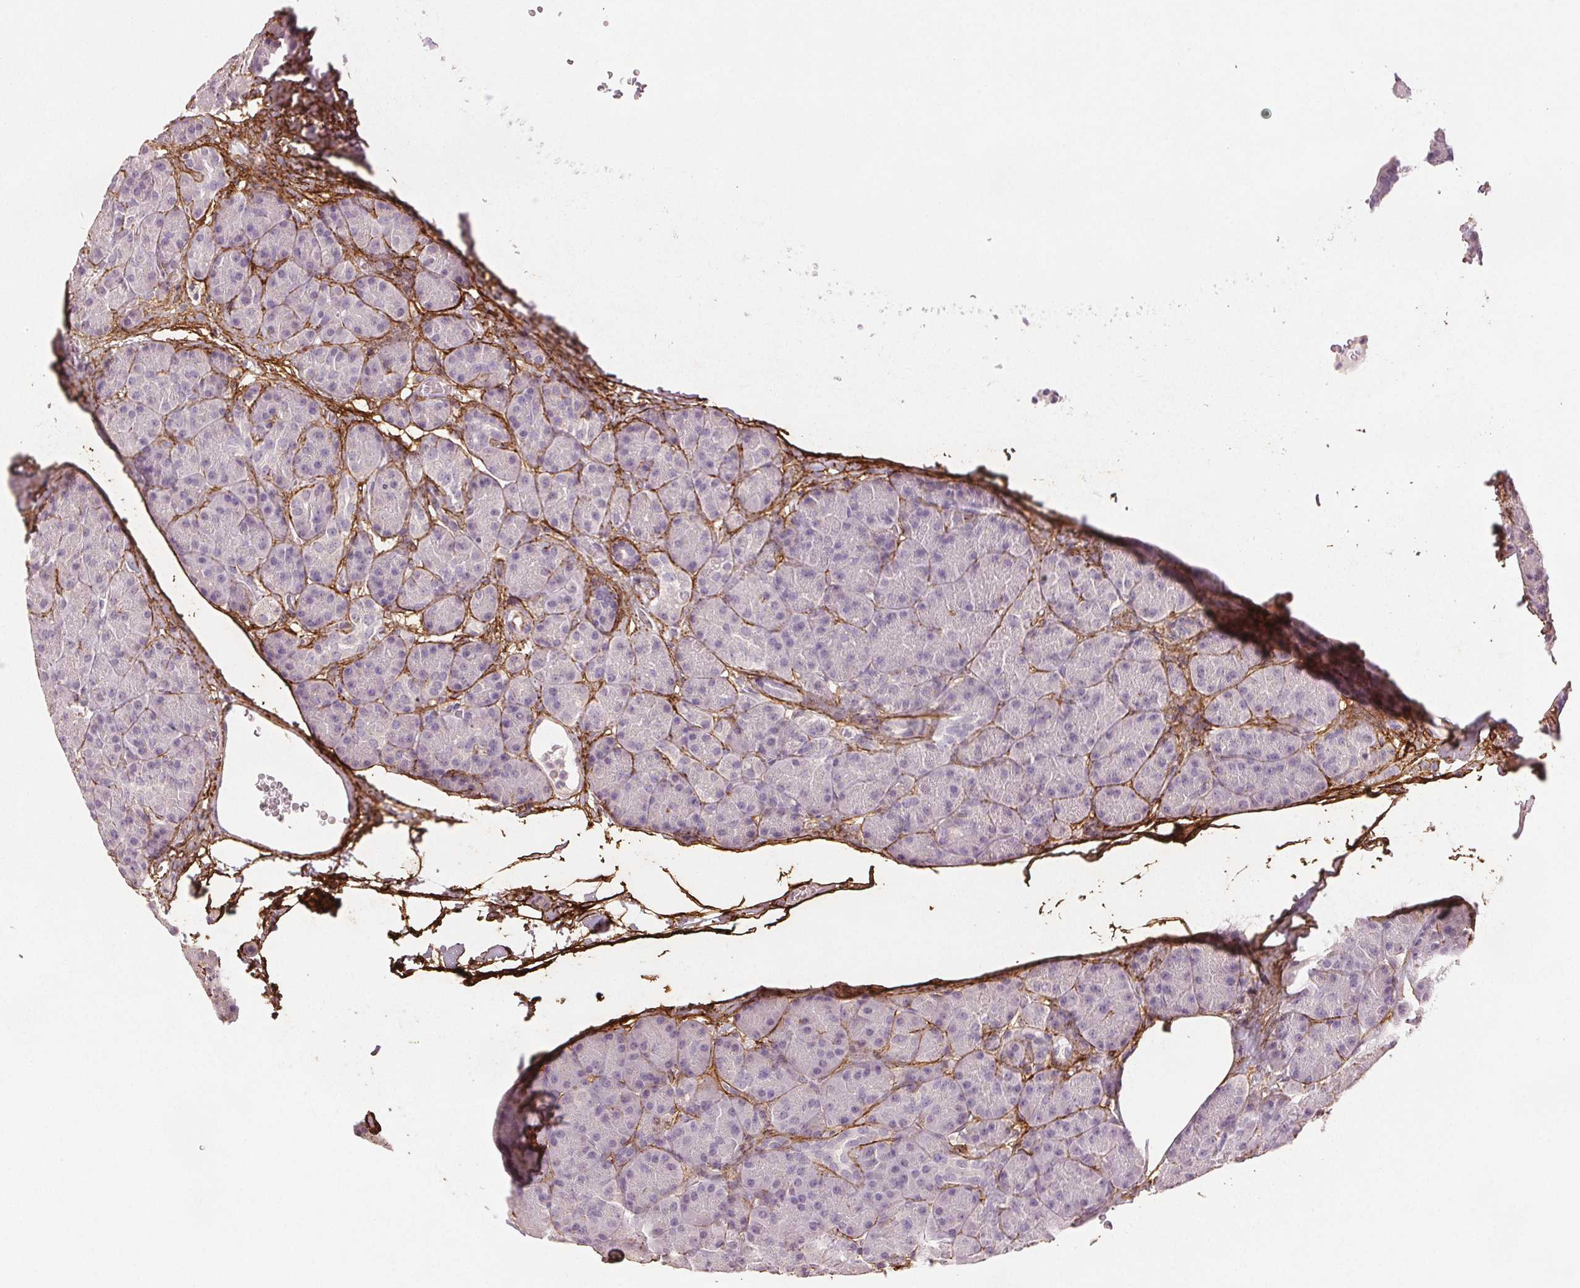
{"staining": {"intensity": "strong", "quantity": "<25%", "location": "cytoplasmic/membranous"}, "tissue": "pancreas", "cell_type": "Exocrine glandular cells", "image_type": "normal", "snomed": [{"axis": "morphology", "description": "Normal tissue, NOS"}, {"axis": "topography", "description": "Pancreas"}], "caption": "A photomicrograph of human pancreas stained for a protein reveals strong cytoplasmic/membranous brown staining in exocrine glandular cells. The protein is stained brown, and the nuclei are stained in blue (DAB (3,3'-diaminobenzidine) IHC with brightfield microscopy, high magnification).", "gene": "FBN1", "patient": {"sex": "male", "age": 57}}